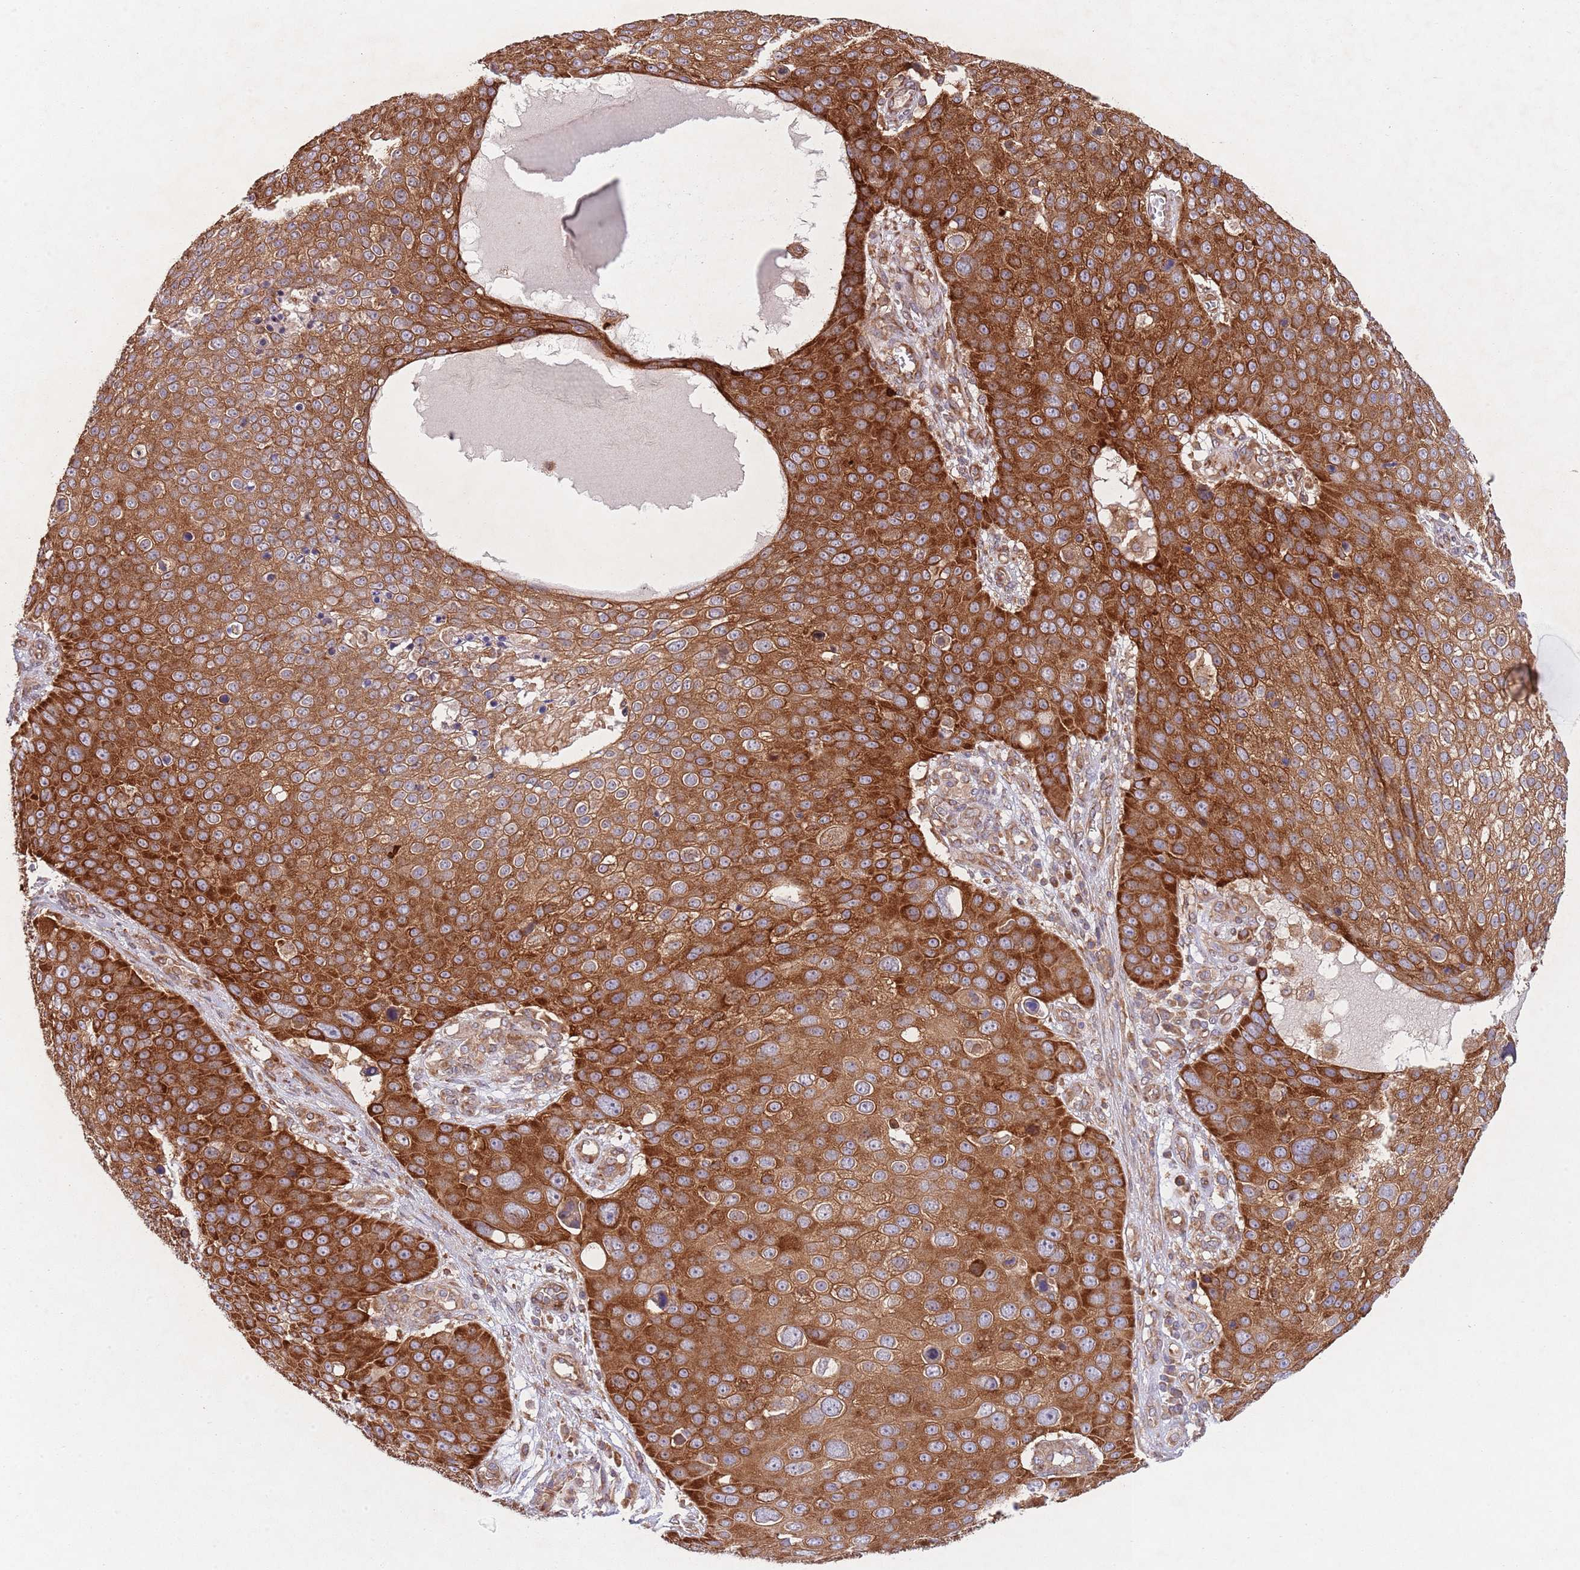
{"staining": {"intensity": "strong", "quantity": ">75%", "location": "cytoplasmic/membranous"}, "tissue": "skin cancer", "cell_type": "Tumor cells", "image_type": "cancer", "snomed": [{"axis": "morphology", "description": "Squamous cell carcinoma, NOS"}, {"axis": "topography", "description": "Skin"}], "caption": "Immunohistochemistry (IHC) (DAB (3,3'-diaminobenzidine)) staining of squamous cell carcinoma (skin) reveals strong cytoplasmic/membranous protein staining in approximately >75% of tumor cells.", "gene": "RNF19B", "patient": {"sex": "male", "age": 71}}